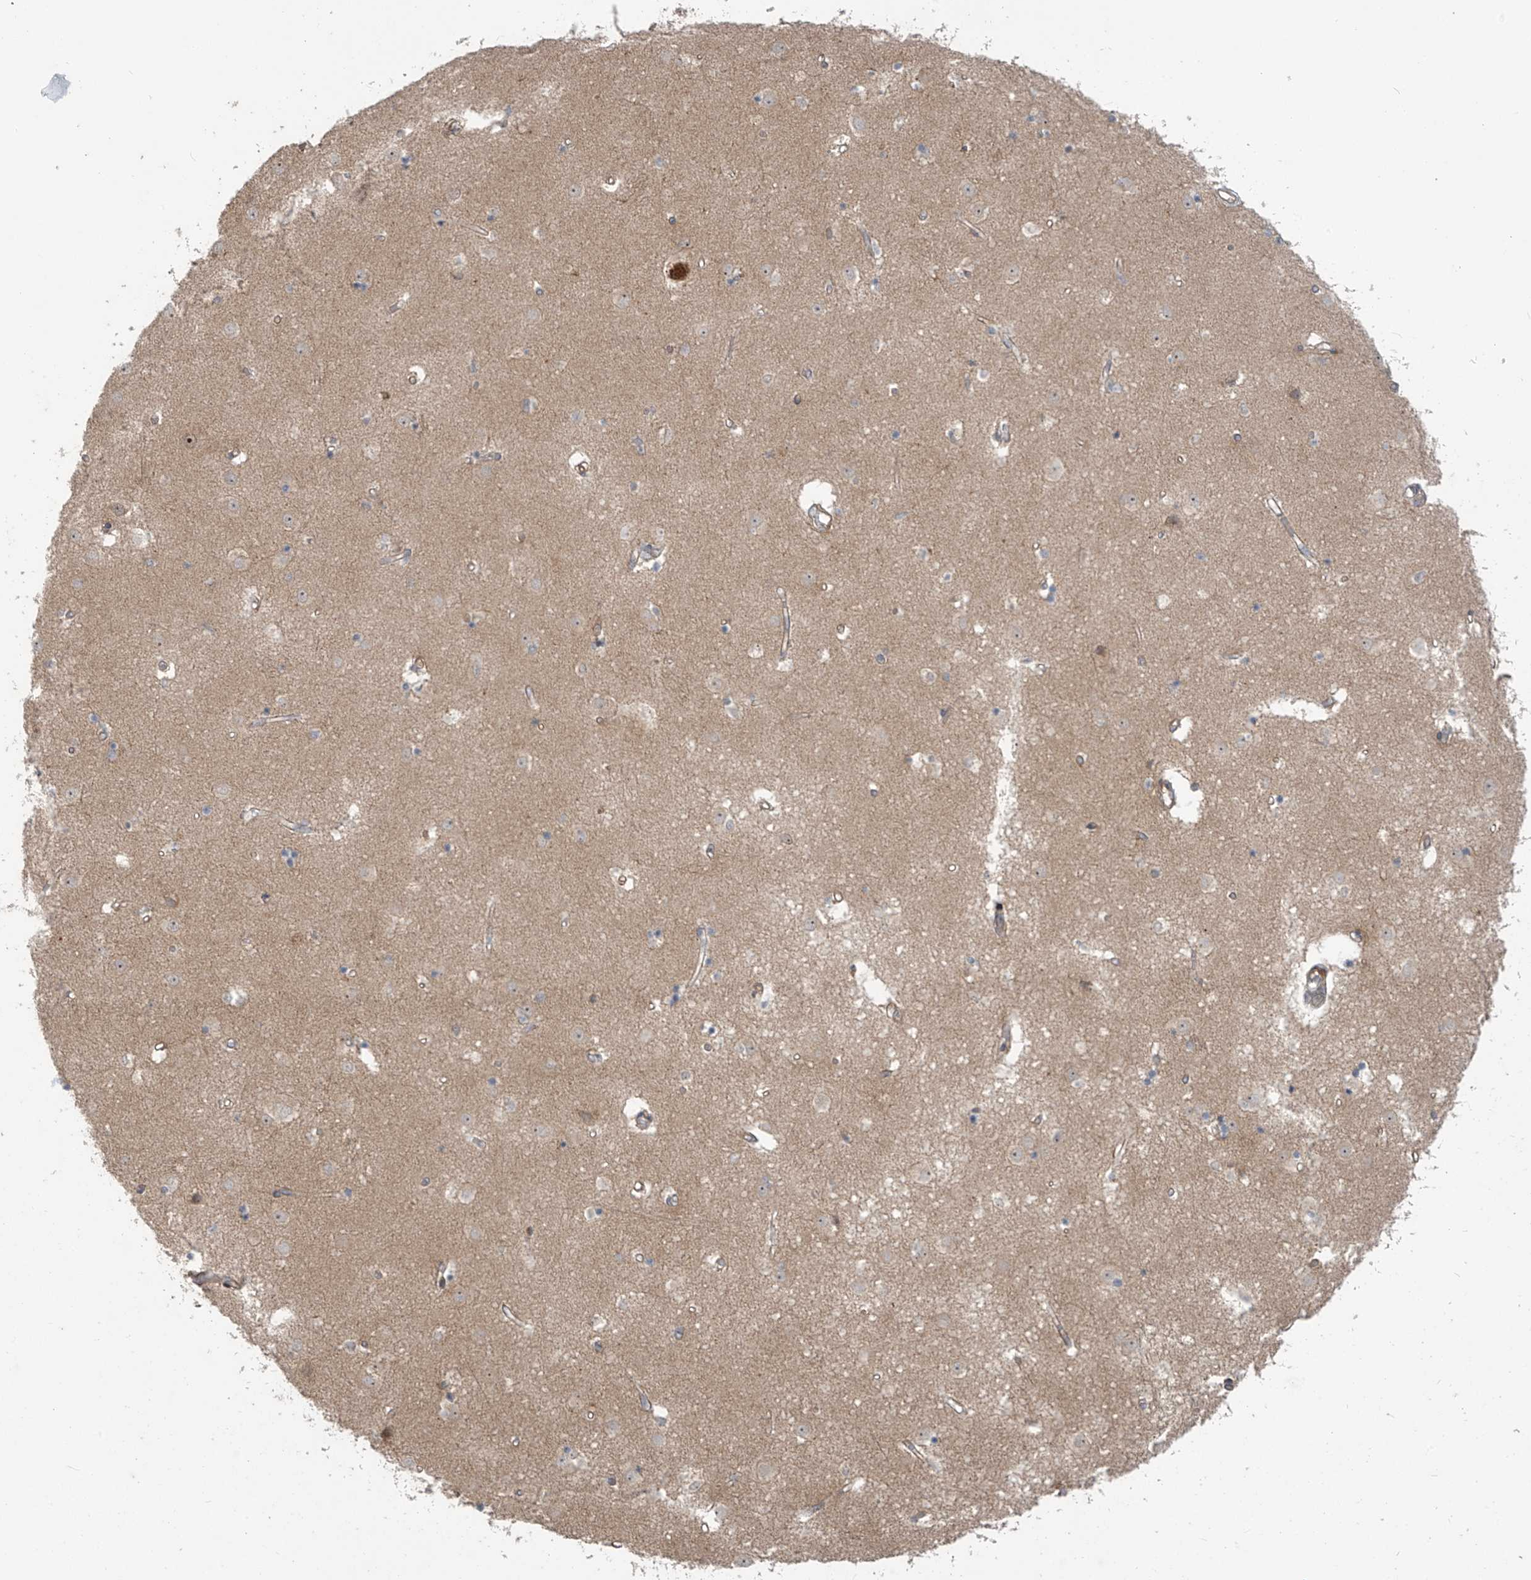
{"staining": {"intensity": "weak", "quantity": "<25%", "location": "cytoplasmic/membranous"}, "tissue": "caudate", "cell_type": "Glial cells", "image_type": "normal", "snomed": [{"axis": "morphology", "description": "Normal tissue, NOS"}, {"axis": "topography", "description": "Lateral ventricle wall"}], "caption": "Micrograph shows no significant protein staining in glial cells of normal caudate.", "gene": "KATNIP", "patient": {"sex": "male", "age": 45}}